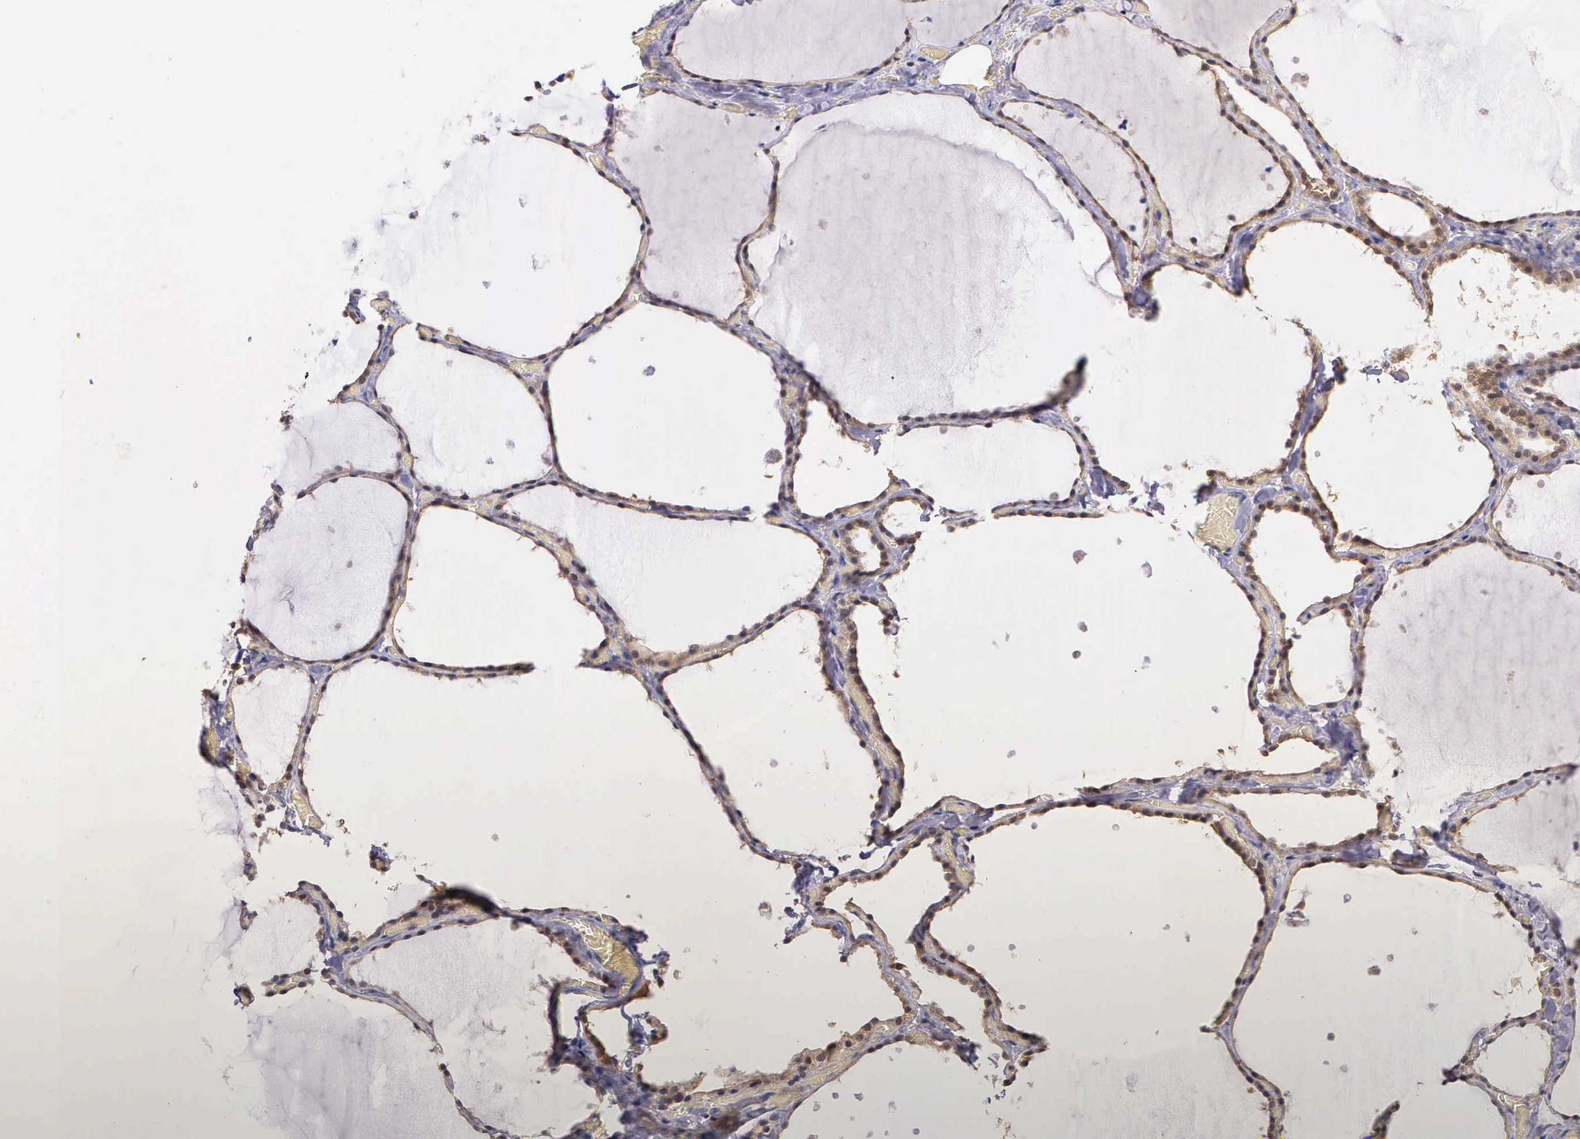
{"staining": {"intensity": "strong", "quantity": ">75%", "location": "cytoplasmic/membranous"}, "tissue": "thyroid gland", "cell_type": "Glandular cells", "image_type": "normal", "snomed": [{"axis": "morphology", "description": "Normal tissue, NOS"}, {"axis": "topography", "description": "Thyroid gland"}], "caption": "Human thyroid gland stained for a protein (brown) exhibits strong cytoplasmic/membranous positive staining in about >75% of glandular cells.", "gene": "IGBP1P2", "patient": {"sex": "male", "age": 34}}